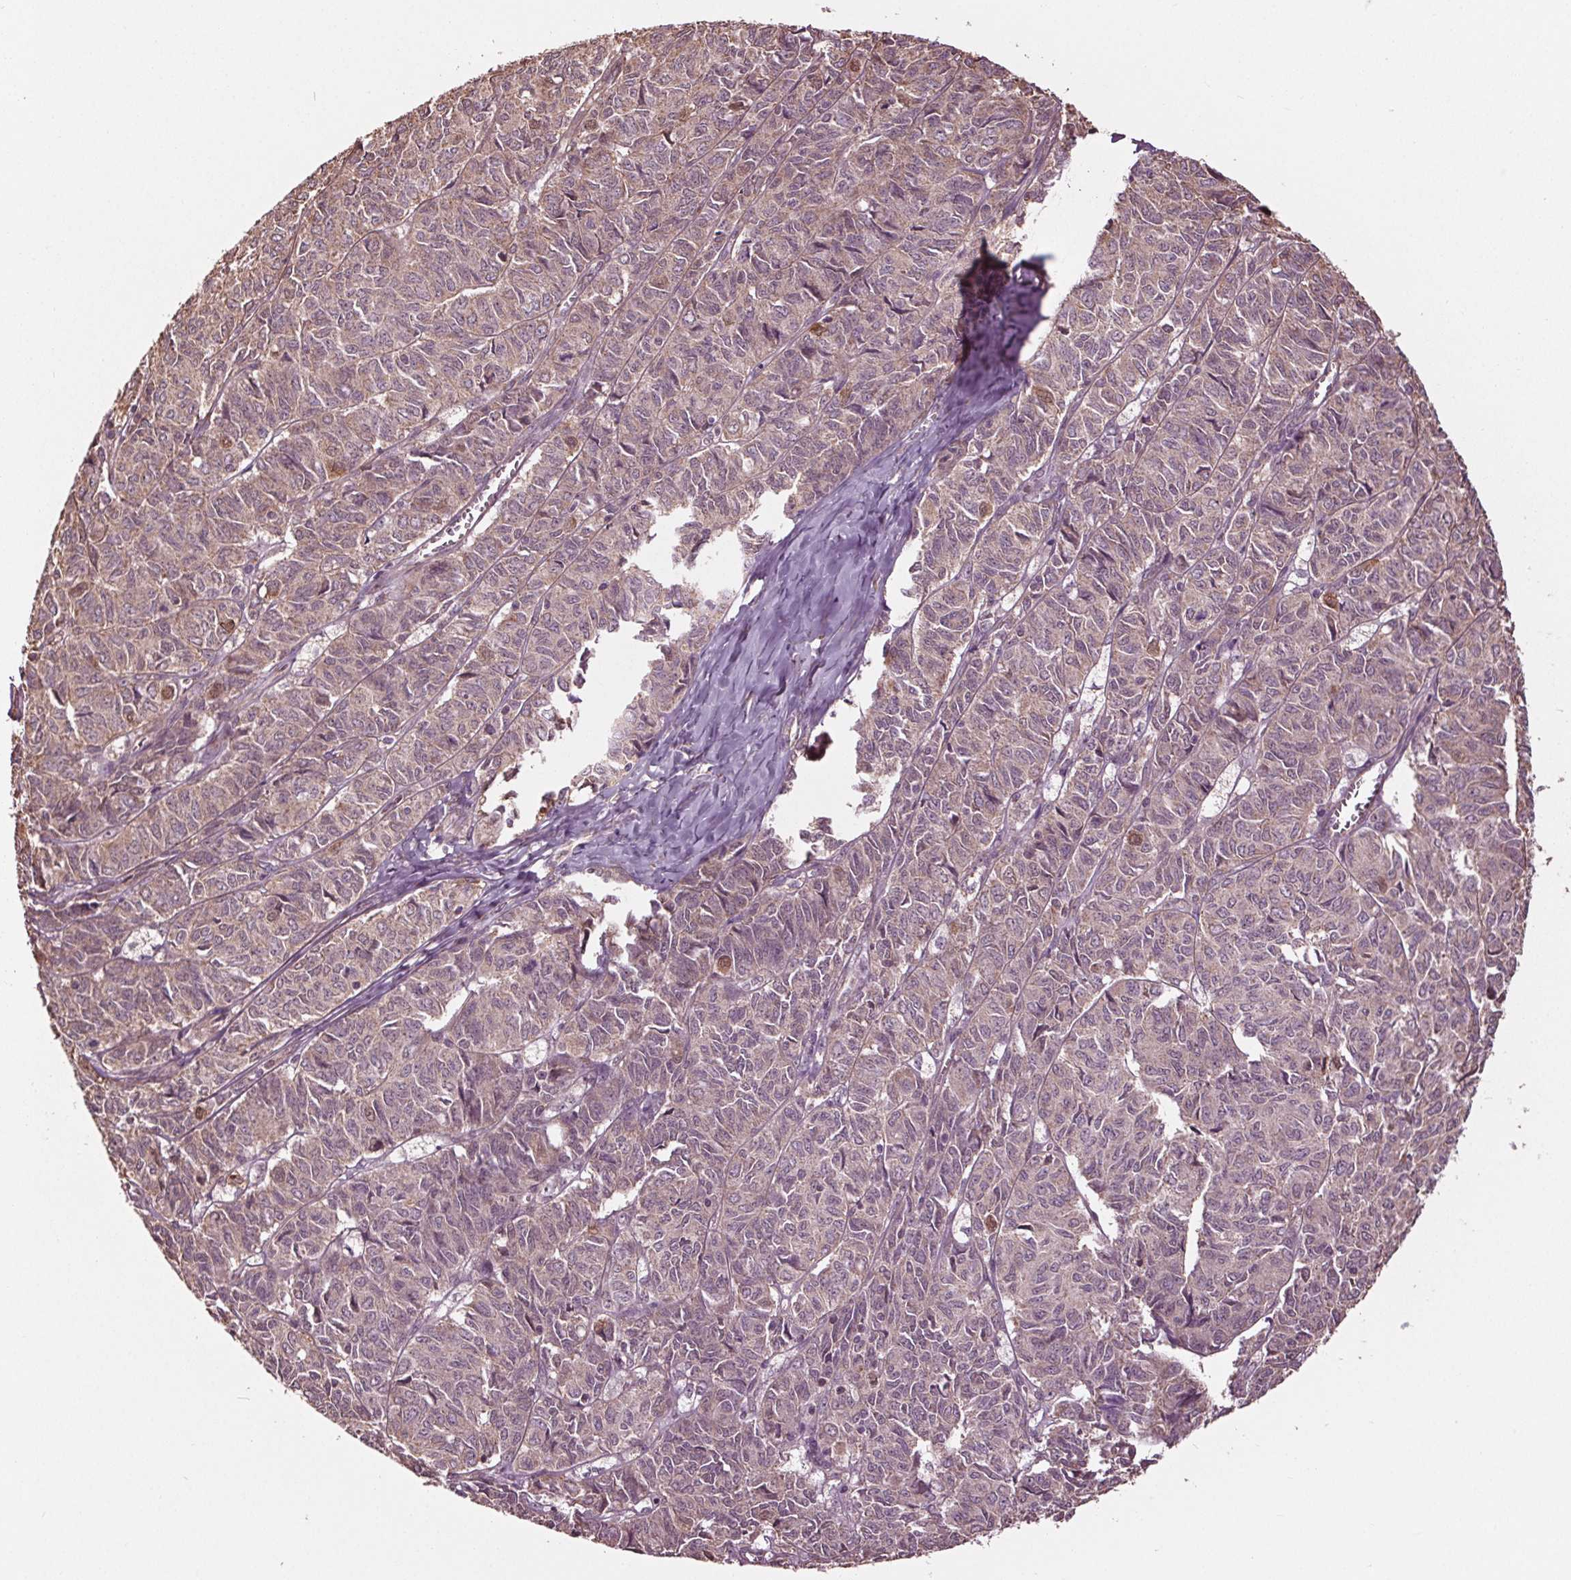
{"staining": {"intensity": "weak", "quantity": "25%-75%", "location": "cytoplasmic/membranous"}, "tissue": "ovarian cancer", "cell_type": "Tumor cells", "image_type": "cancer", "snomed": [{"axis": "morphology", "description": "Carcinoma, endometroid"}, {"axis": "topography", "description": "Ovary"}], "caption": "Human ovarian cancer stained with a protein marker displays weak staining in tumor cells.", "gene": "RNPEP", "patient": {"sex": "female", "age": 80}}